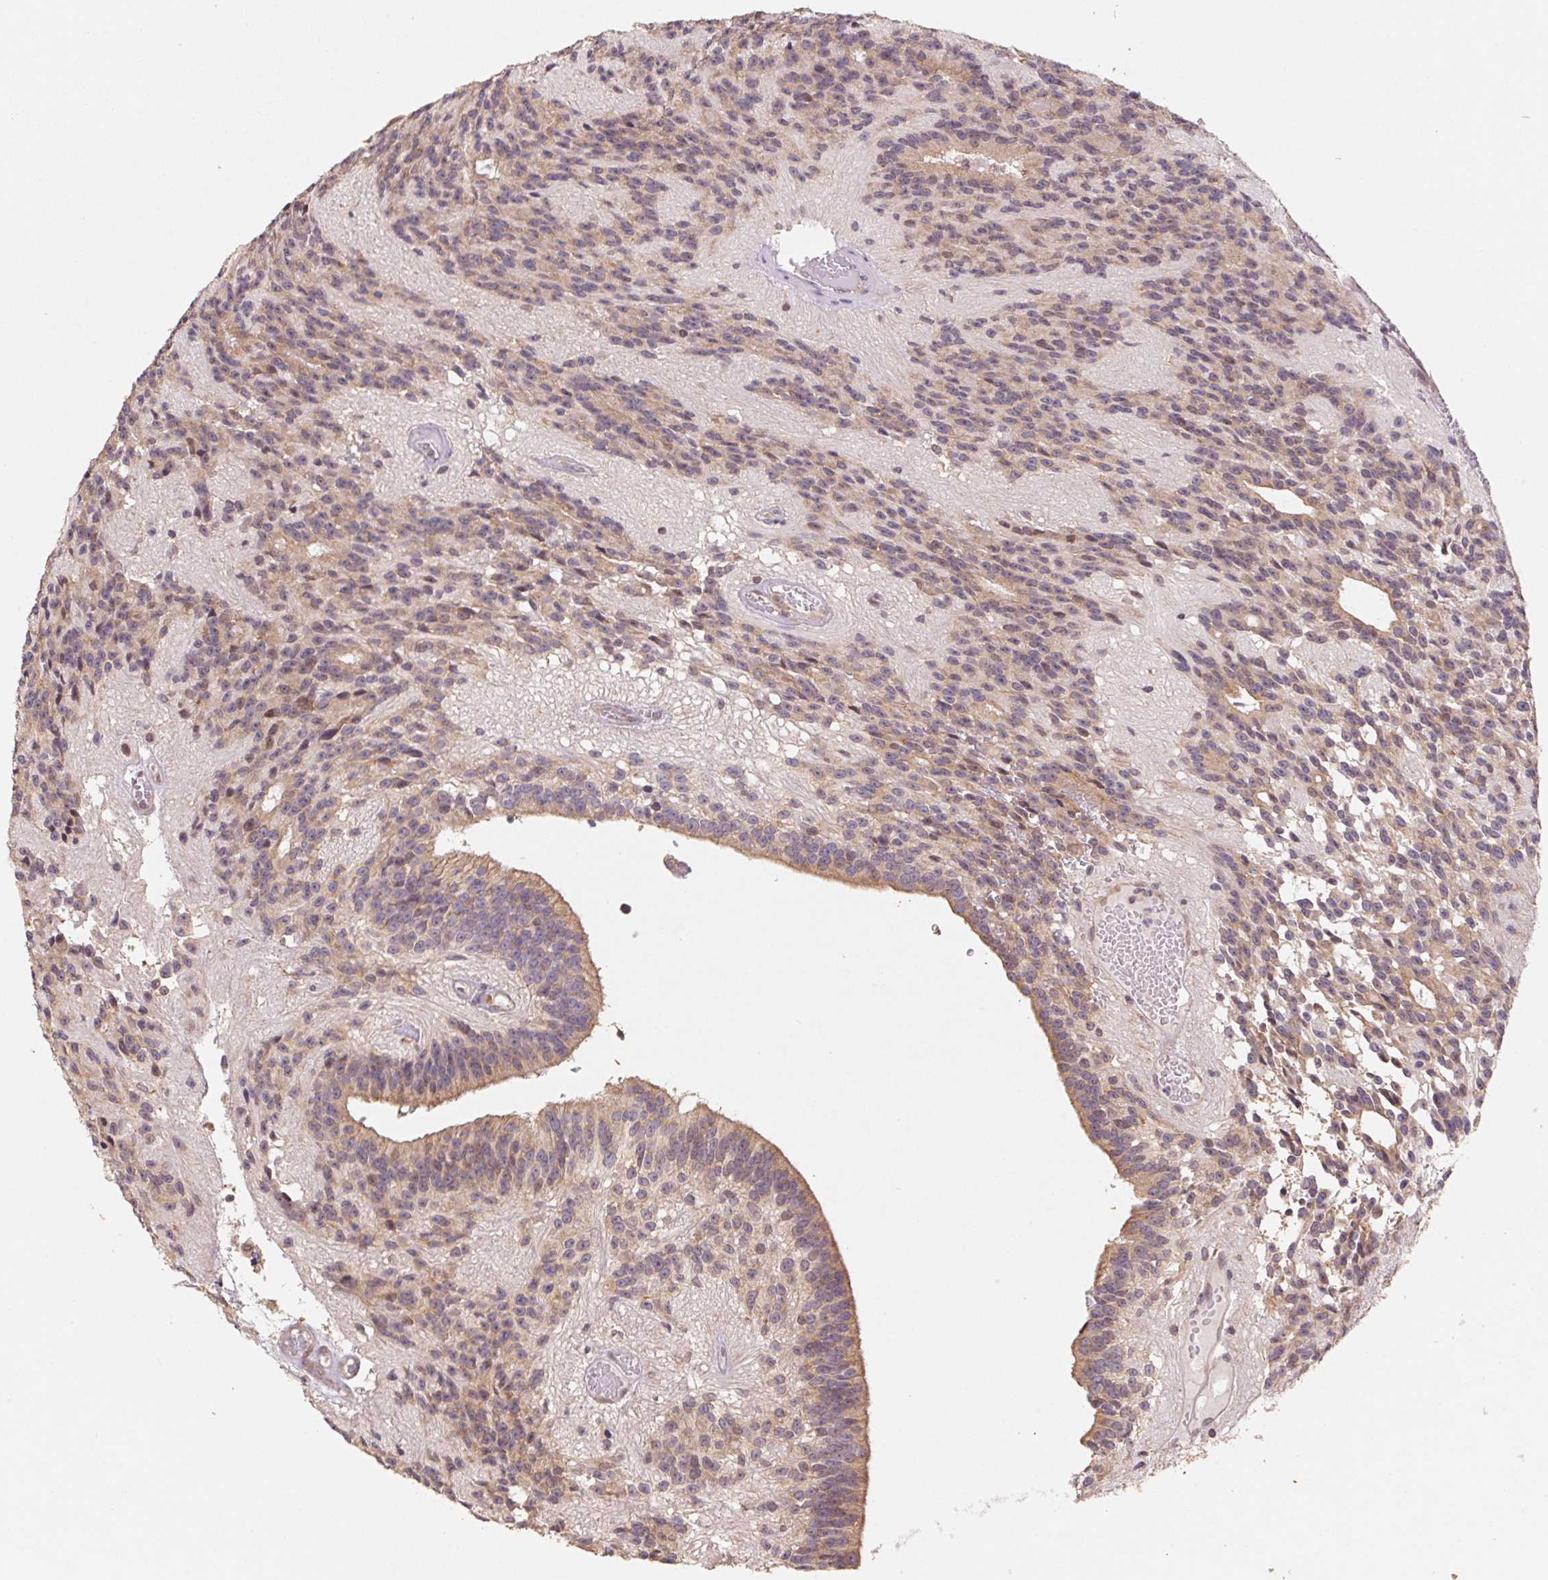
{"staining": {"intensity": "weak", "quantity": "25%-75%", "location": "cytoplasmic/membranous"}, "tissue": "glioma", "cell_type": "Tumor cells", "image_type": "cancer", "snomed": [{"axis": "morphology", "description": "Glioma, malignant, Low grade"}, {"axis": "topography", "description": "Brain"}], "caption": "Glioma was stained to show a protein in brown. There is low levels of weak cytoplasmic/membranous expression in approximately 25%-75% of tumor cells.", "gene": "RPL27A", "patient": {"sex": "male", "age": 31}}